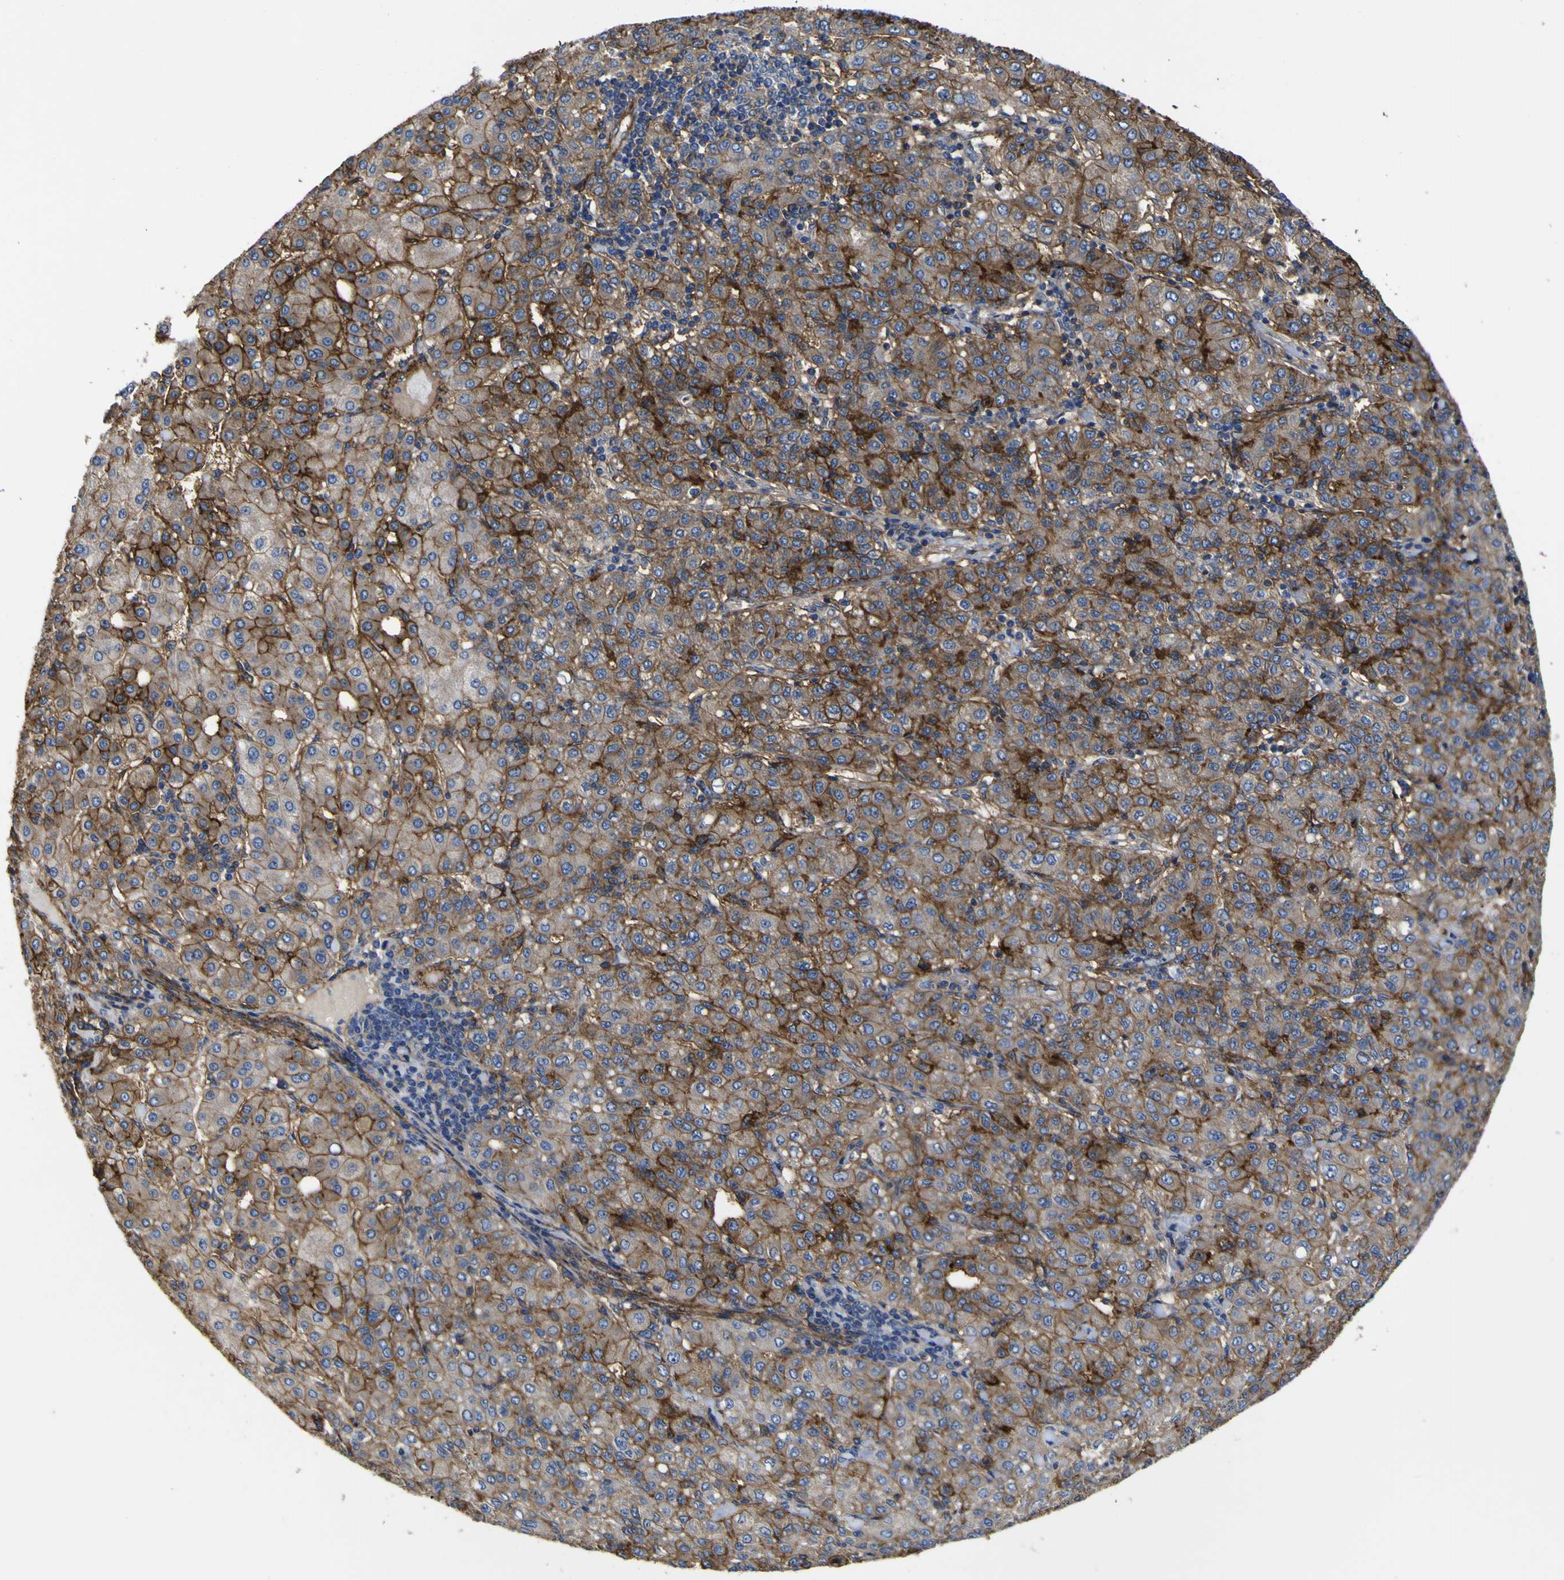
{"staining": {"intensity": "moderate", "quantity": ">75%", "location": "cytoplasmic/membranous"}, "tissue": "liver cancer", "cell_type": "Tumor cells", "image_type": "cancer", "snomed": [{"axis": "morphology", "description": "Carcinoma, Hepatocellular, NOS"}, {"axis": "topography", "description": "Liver"}], "caption": "Immunohistochemistry (IHC) micrograph of neoplastic tissue: liver cancer stained using immunohistochemistry (IHC) shows medium levels of moderate protein expression localized specifically in the cytoplasmic/membranous of tumor cells, appearing as a cytoplasmic/membranous brown color.", "gene": "CD151", "patient": {"sex": "male", "age": 65}}